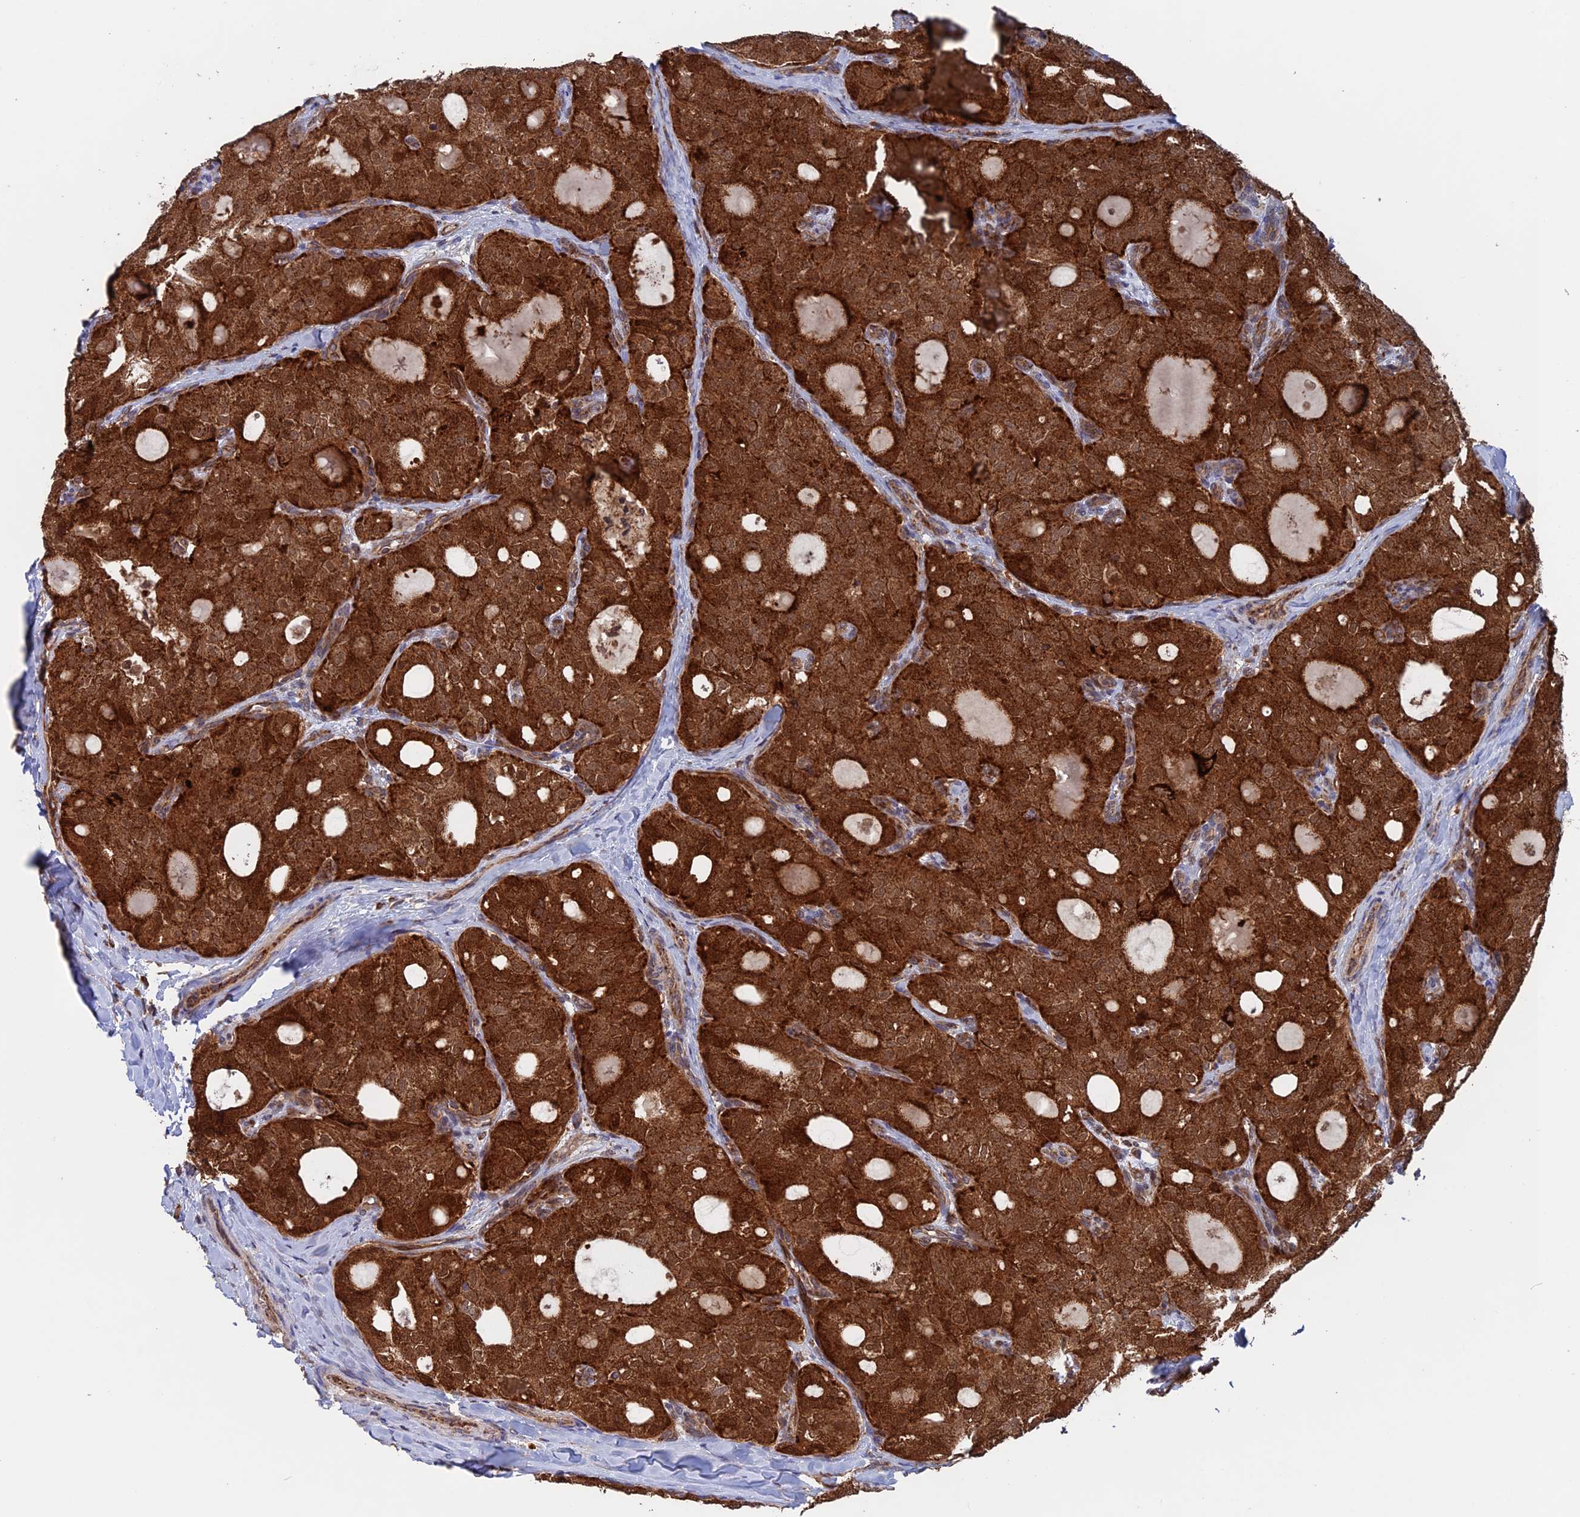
{"staining": {"intensity": "strong", "quantity": ">75%", "location": "cytoplasmic/membranous"}, "tissue": "thyroid cancer", "cell_type": "Tumor cells", "image_type": "cancer", "snomed": [{"axis": "morphology", "description": "Follicular adenoma carcinoma, NOS"}, {"axis": "topography", "description": "Thyroid gland"}], "caption": "Immunohistochemical staining of human thyroid cancer (follicular adenoma carcinoma) demonstrates high levels of strong cytoplasmic/membranous protein expression in approximately >75% of tumor cells.", "gene": "DTYMK", "patient": {"sex": "male", "age": 75}}